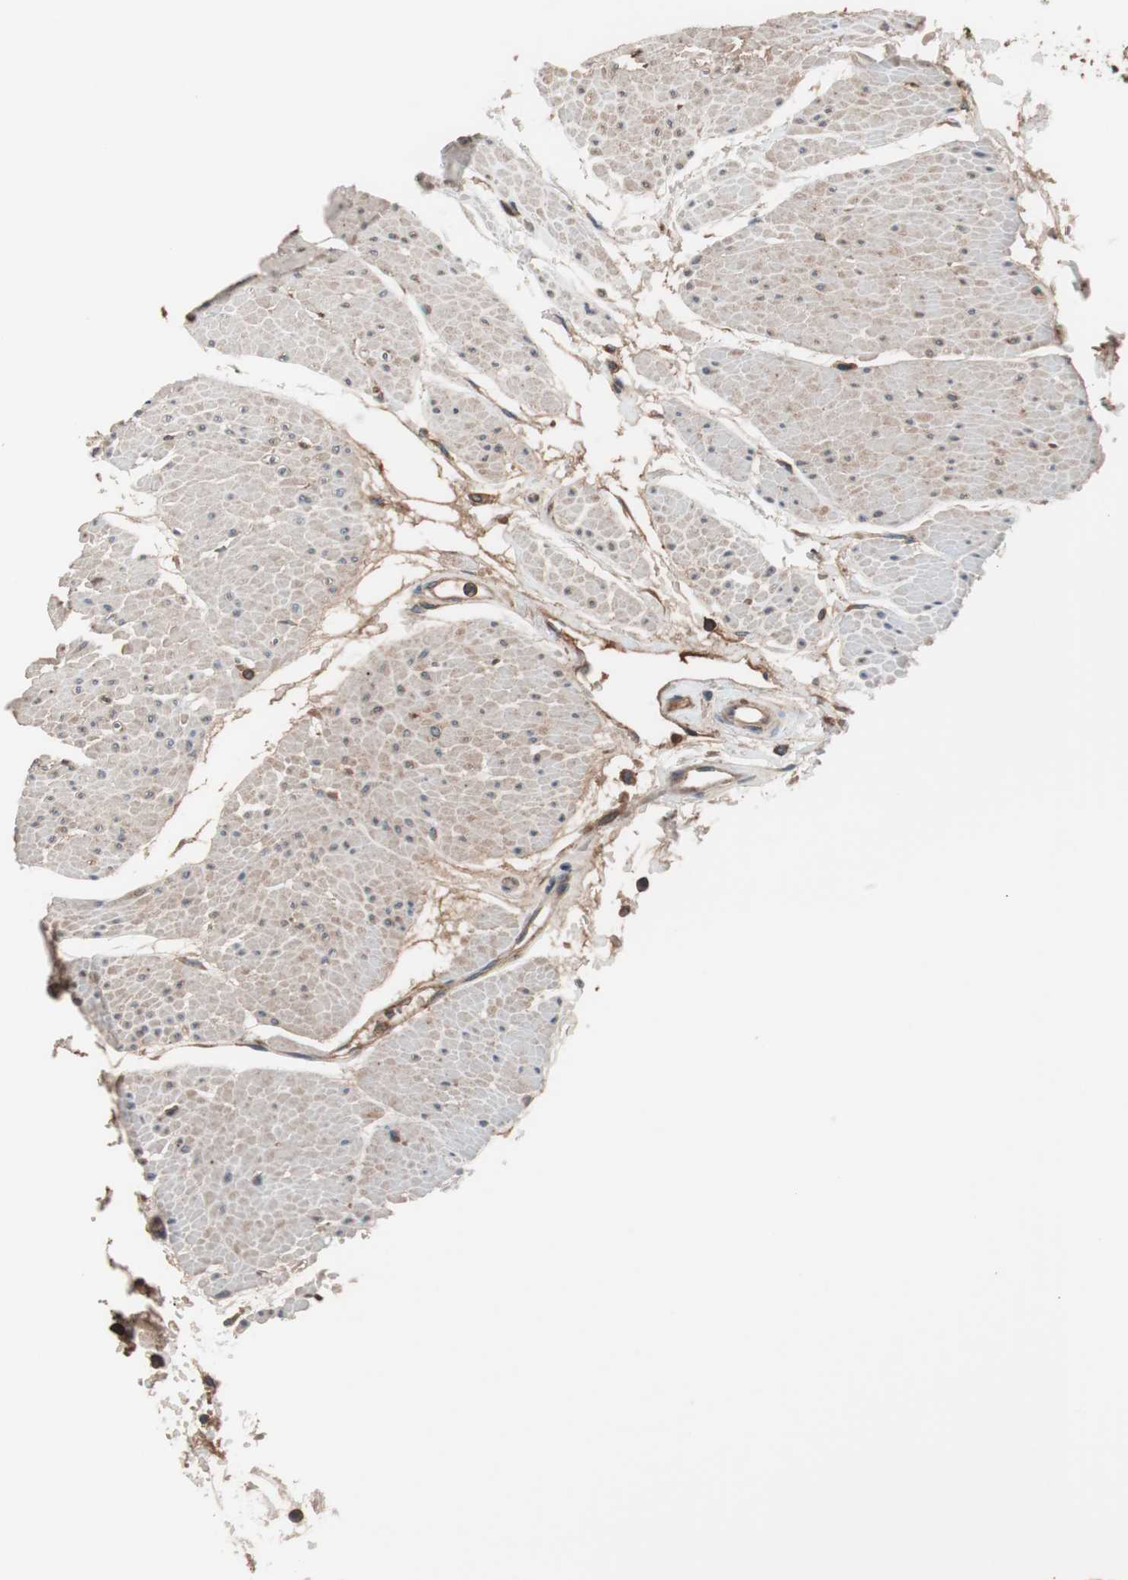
{"staining": {"intensity": "strong", "quantity": ">75%", "location": "cytoplasmic/membranous"}, "tissue": "urinary bladder", "cell_type": "Urothelial cells", "image_type": "normal", "snomed": [{"axis": "morphology", "description": "Normal tissue, NOS"}, {"axis": "topography", "description": "Urinary bladder"}], "caption": "Urothelial cells display strong cytoplasmic/membranous expression in approximately >75% of cells in unremarkable urinary bladder.", "gene": "GLYCTK", "patient": {"sex": "male", "age": 51}}